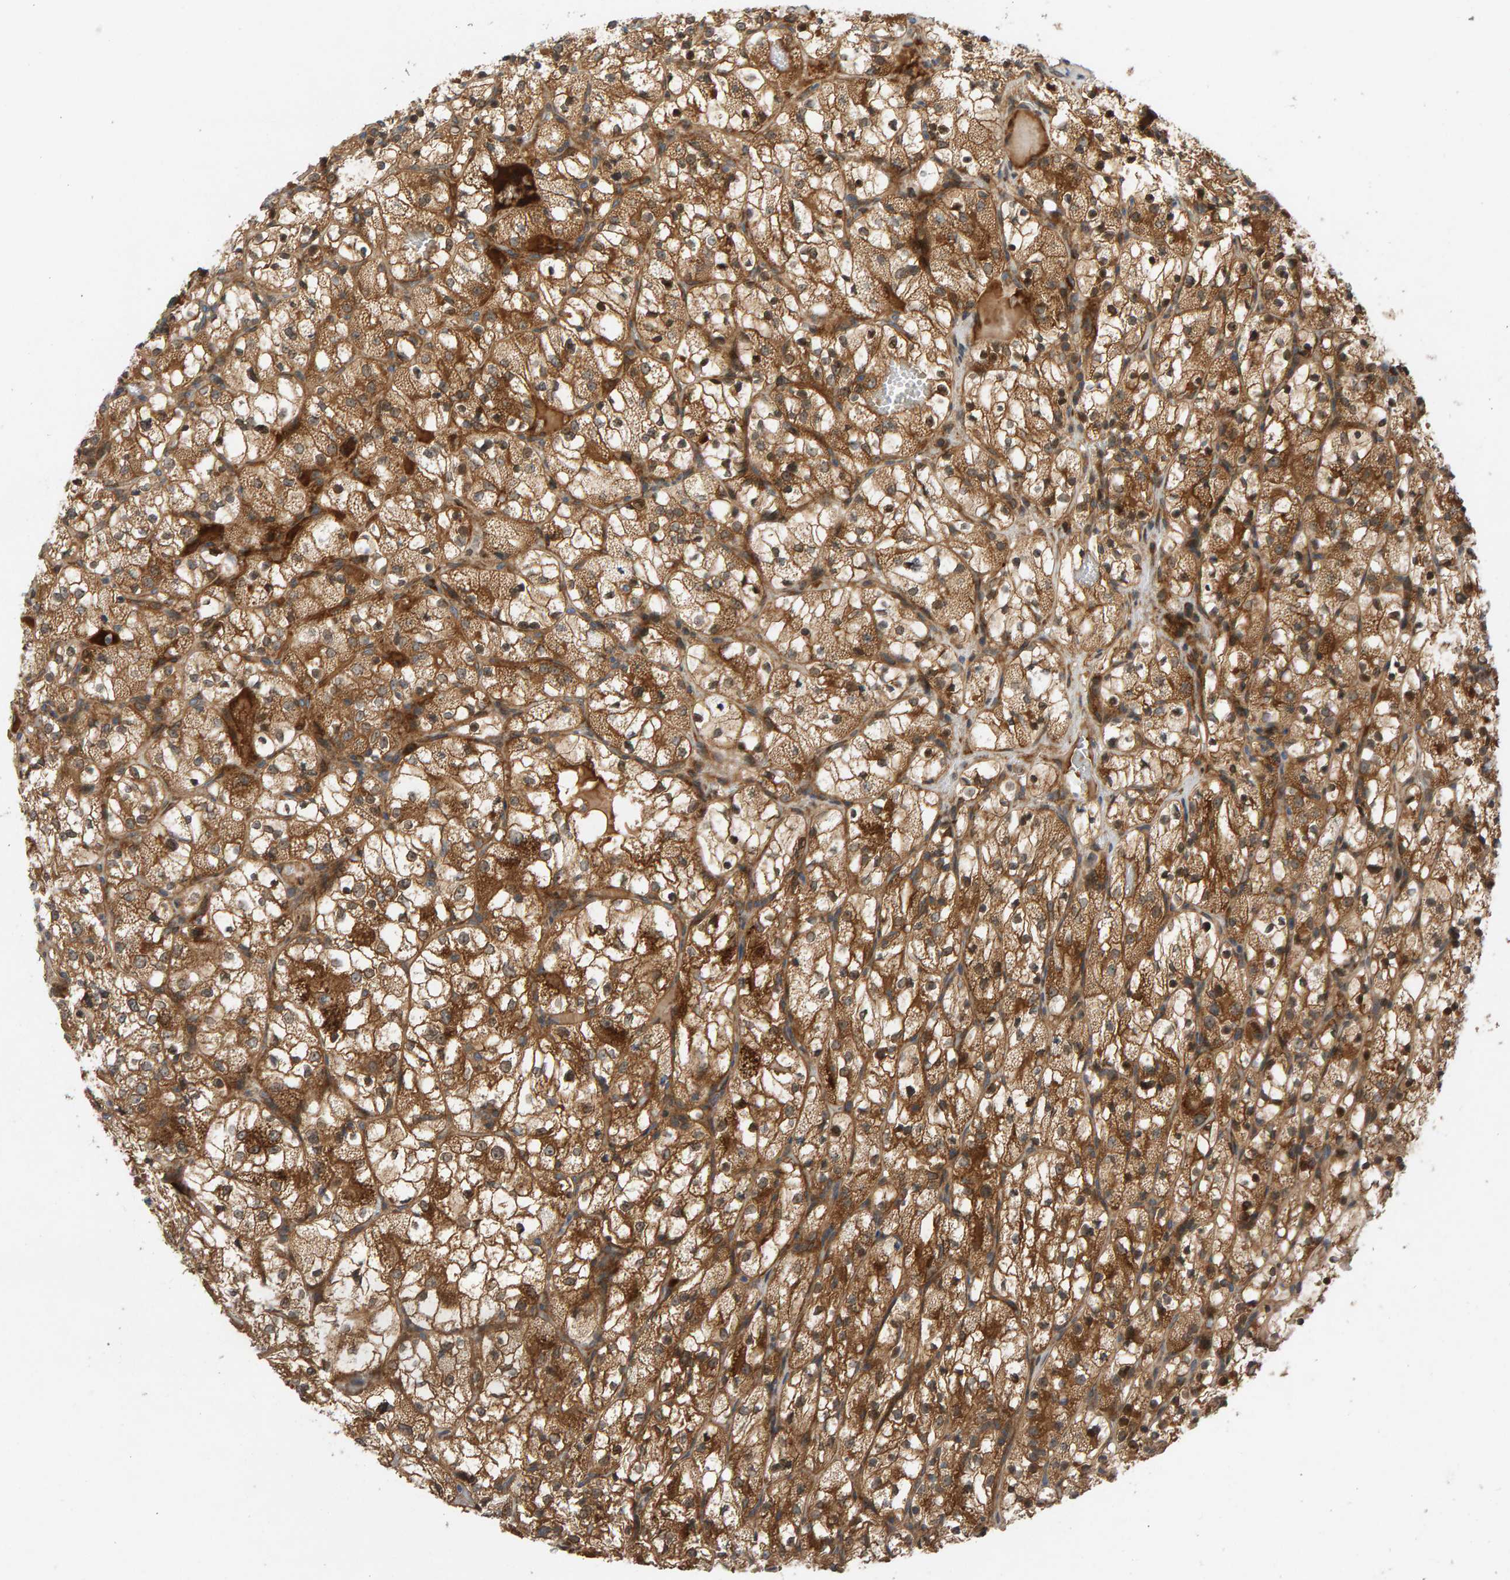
{"staining": {"intensity": "strong", "quantity": ">75%", "location": "cytoplasmic/membranous"}, "tissue": "renal cancer", "cell_type": "Tumor cells", "image_type": "cancer", "snomed": [{"axis": "morphology", "description": "Adenocarcinoma, NOS"}, {"axis": "topography", "description": "Kidney"}], "caption": "An IHC image of neoplastic tissue is shown. Protein staining in brown highlights strong cytoplasmic/membranous positivity in adenocarcinoma (renal) within tumor cells. Using DAB (brown) and hematoxylin (blue) stains, captured at high magnification using brightfield microscopy.", "gene": "BAHCC1", "patient": {"sex": "female", "age": 69}}